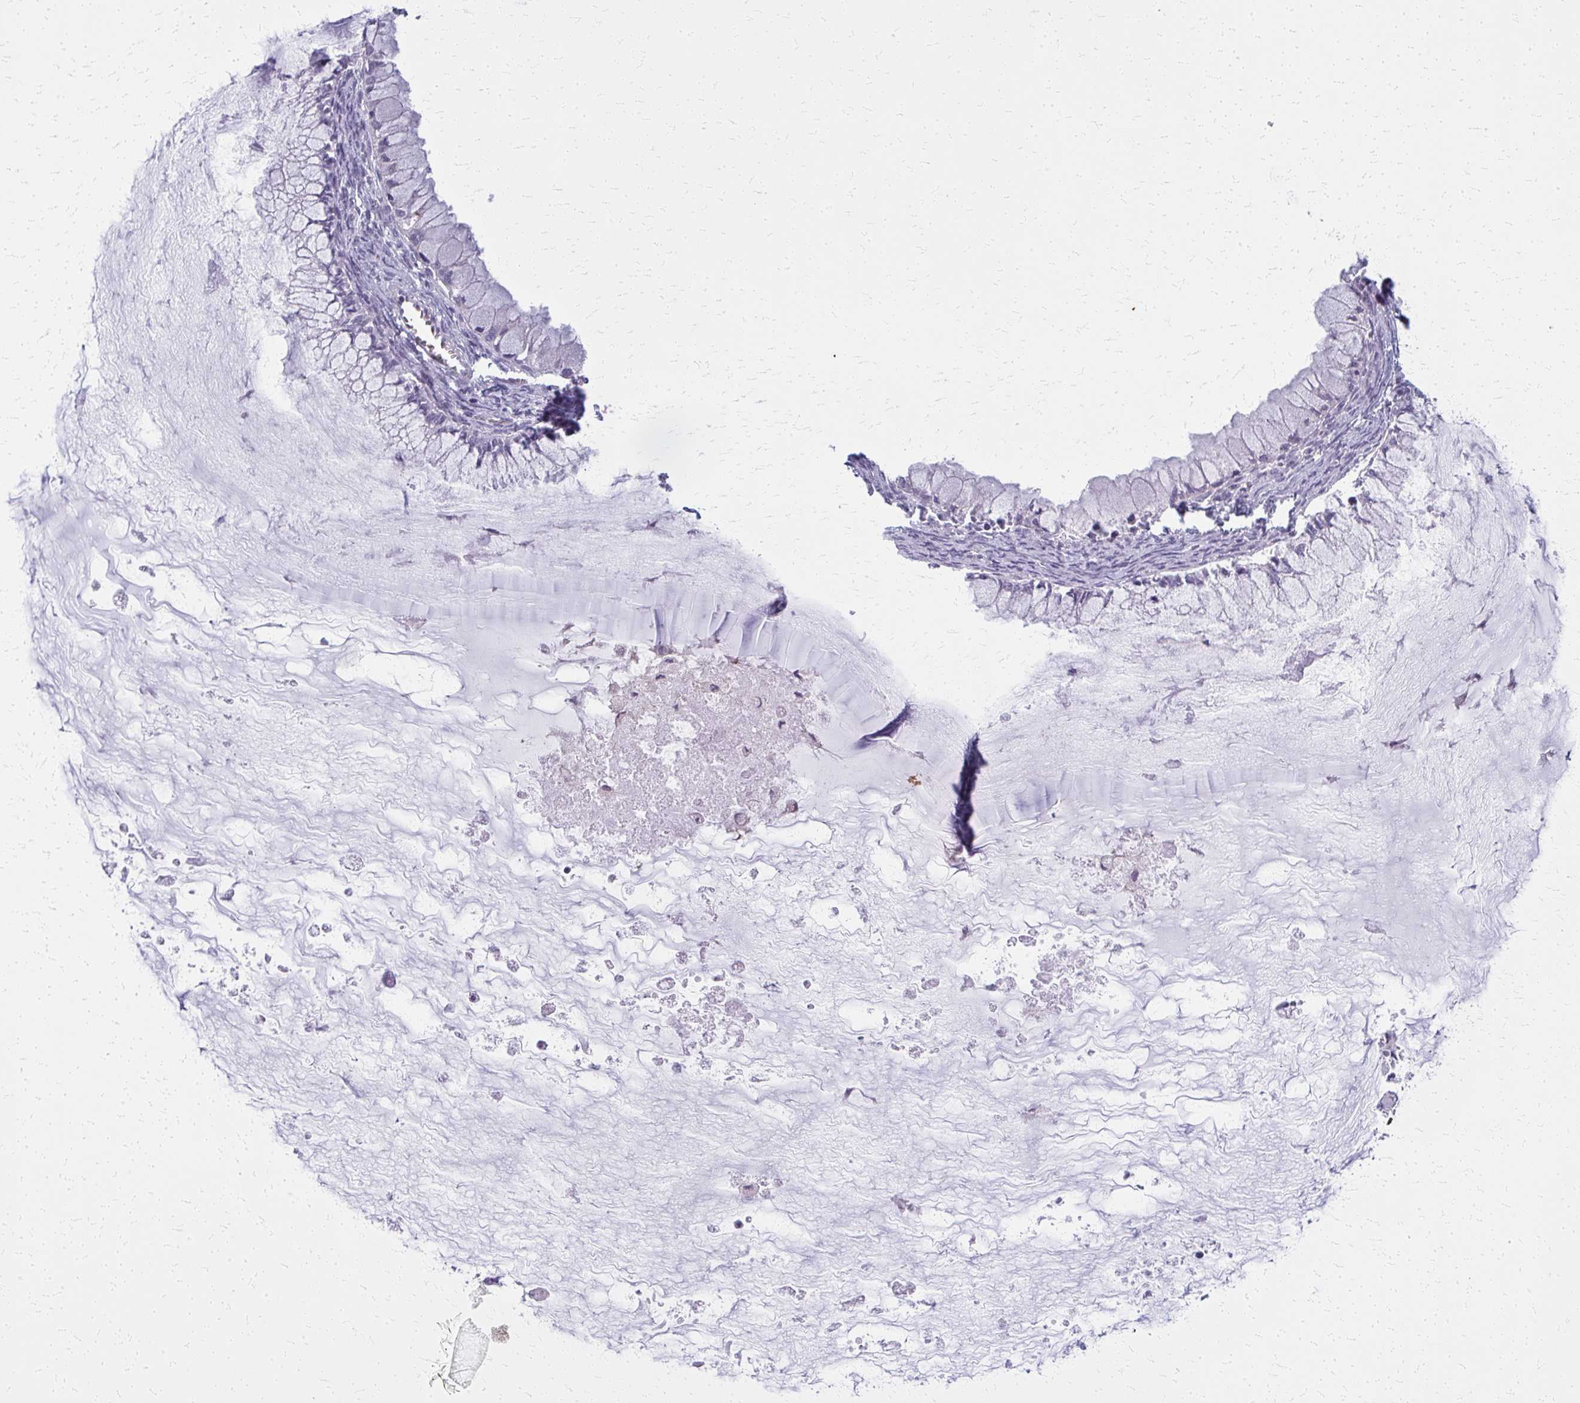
{"staining": {"intensity": "negative", "quantity": "none", "location": "none"}, "tissue": "ovarian cancer", "cell_type": "Tumor cells", "image_type": "cancer", "snomed": [{"axis": "morphology", "description": "Cystadenocarcinoma, mucinous, NOS"}, {"axis": "topography", "description": "Ovary"}], "caption": "This is an IHC micrograph of ovarian cancer (mucinous cystadenocarcinoma). There is no expression in tumor cells.", "gene": "CASQ2", "patient": {"sex": "female", "age": 34}}